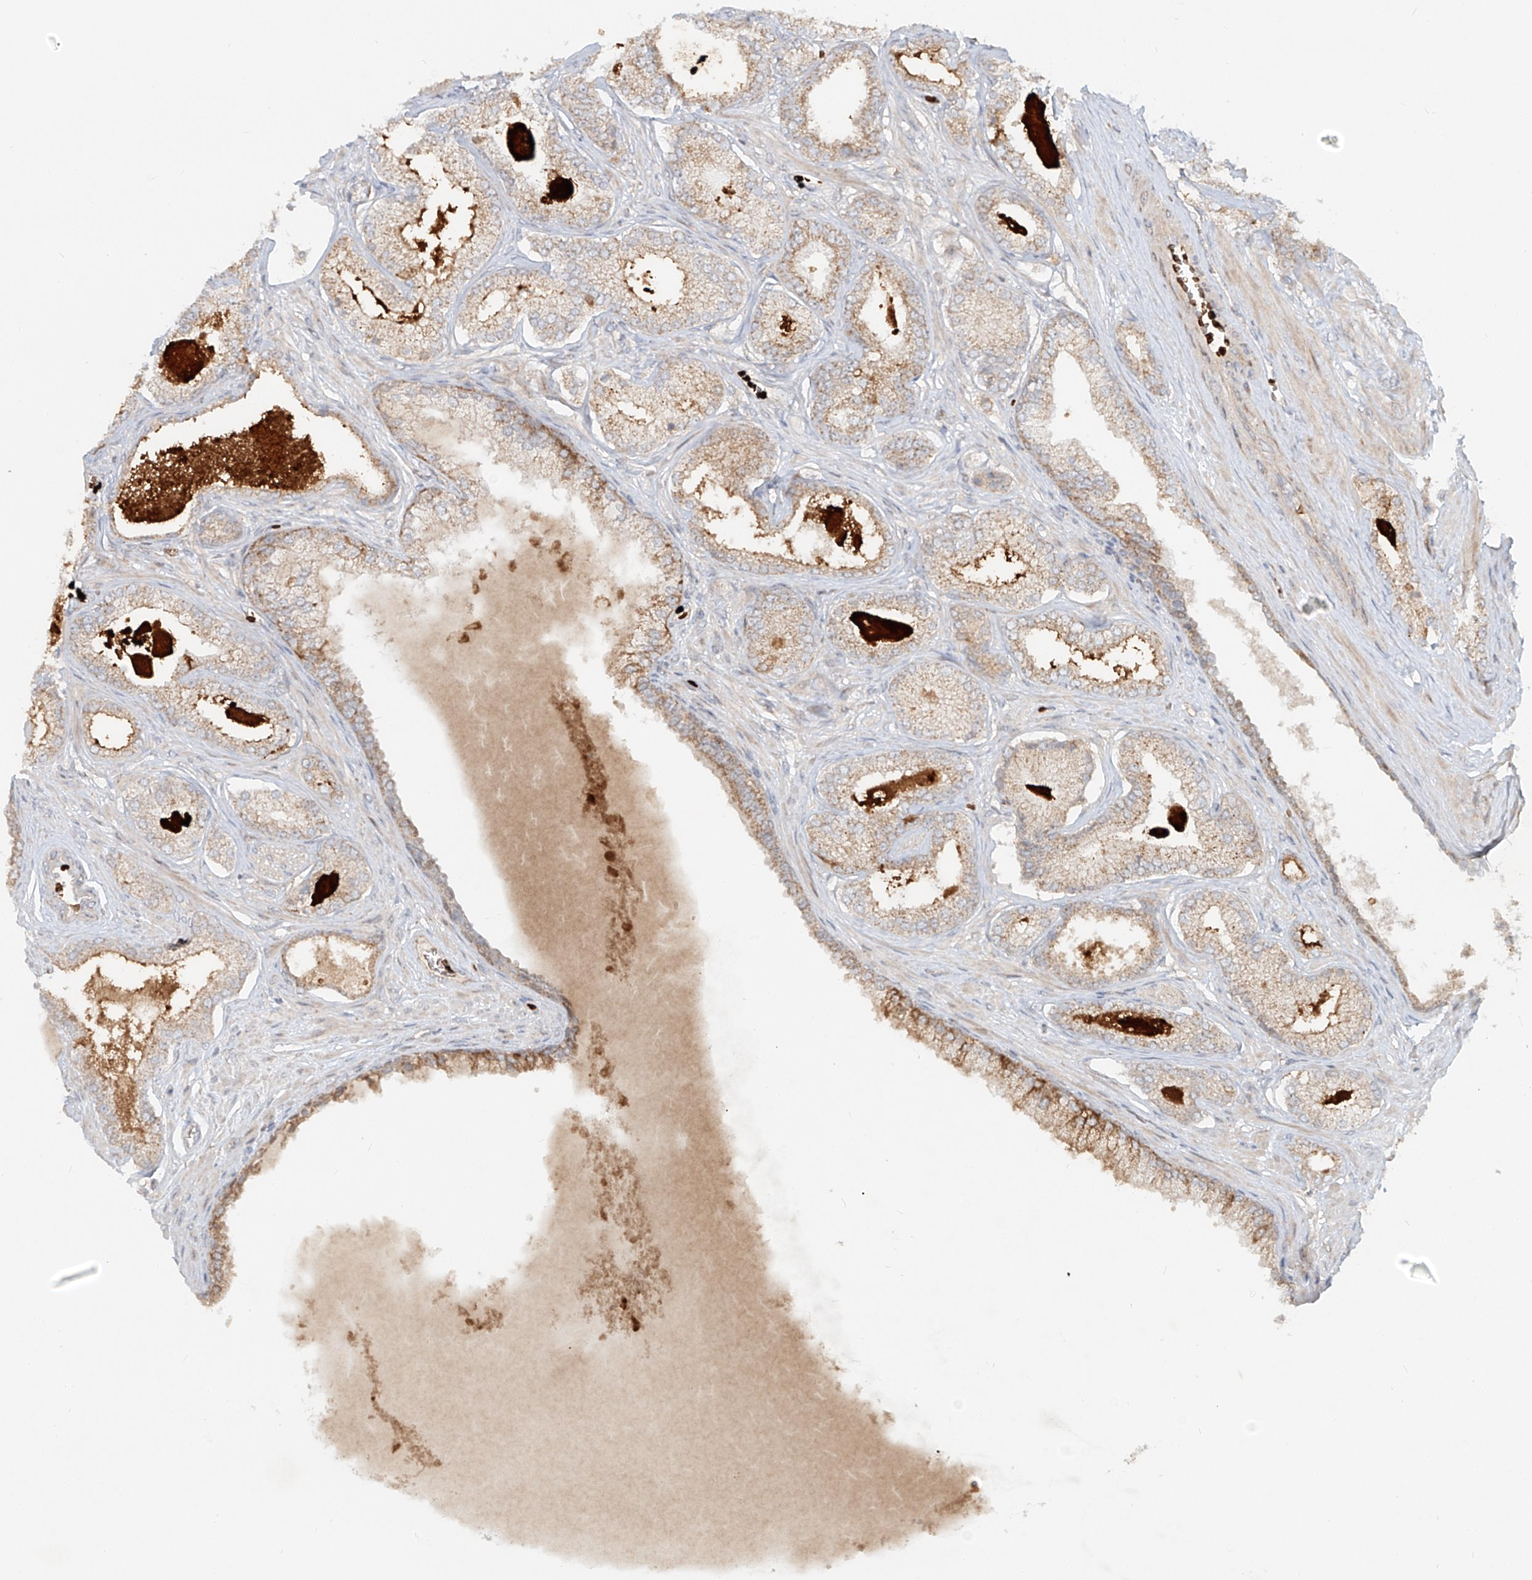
{"staining": {"intensity": "weak", "quantity": ">75%", "location": "cytoplasmic/membranous"}, "tissue": "prostate cancer", "cell_type": "Tumor cells", "image_type": "cancer", "snomed": [{"axis": "morphology", "description": "Adenocarcinoma, Low grade"}, {"axis": "topography", "description": "Prostate"}], "caption": "Human prostate low-grade adenocarcinoma stained with a protein marker reveals weak staining in tumor cells.", "gene": "FGD2", "patient": {"sex": "male", "age": 70}}